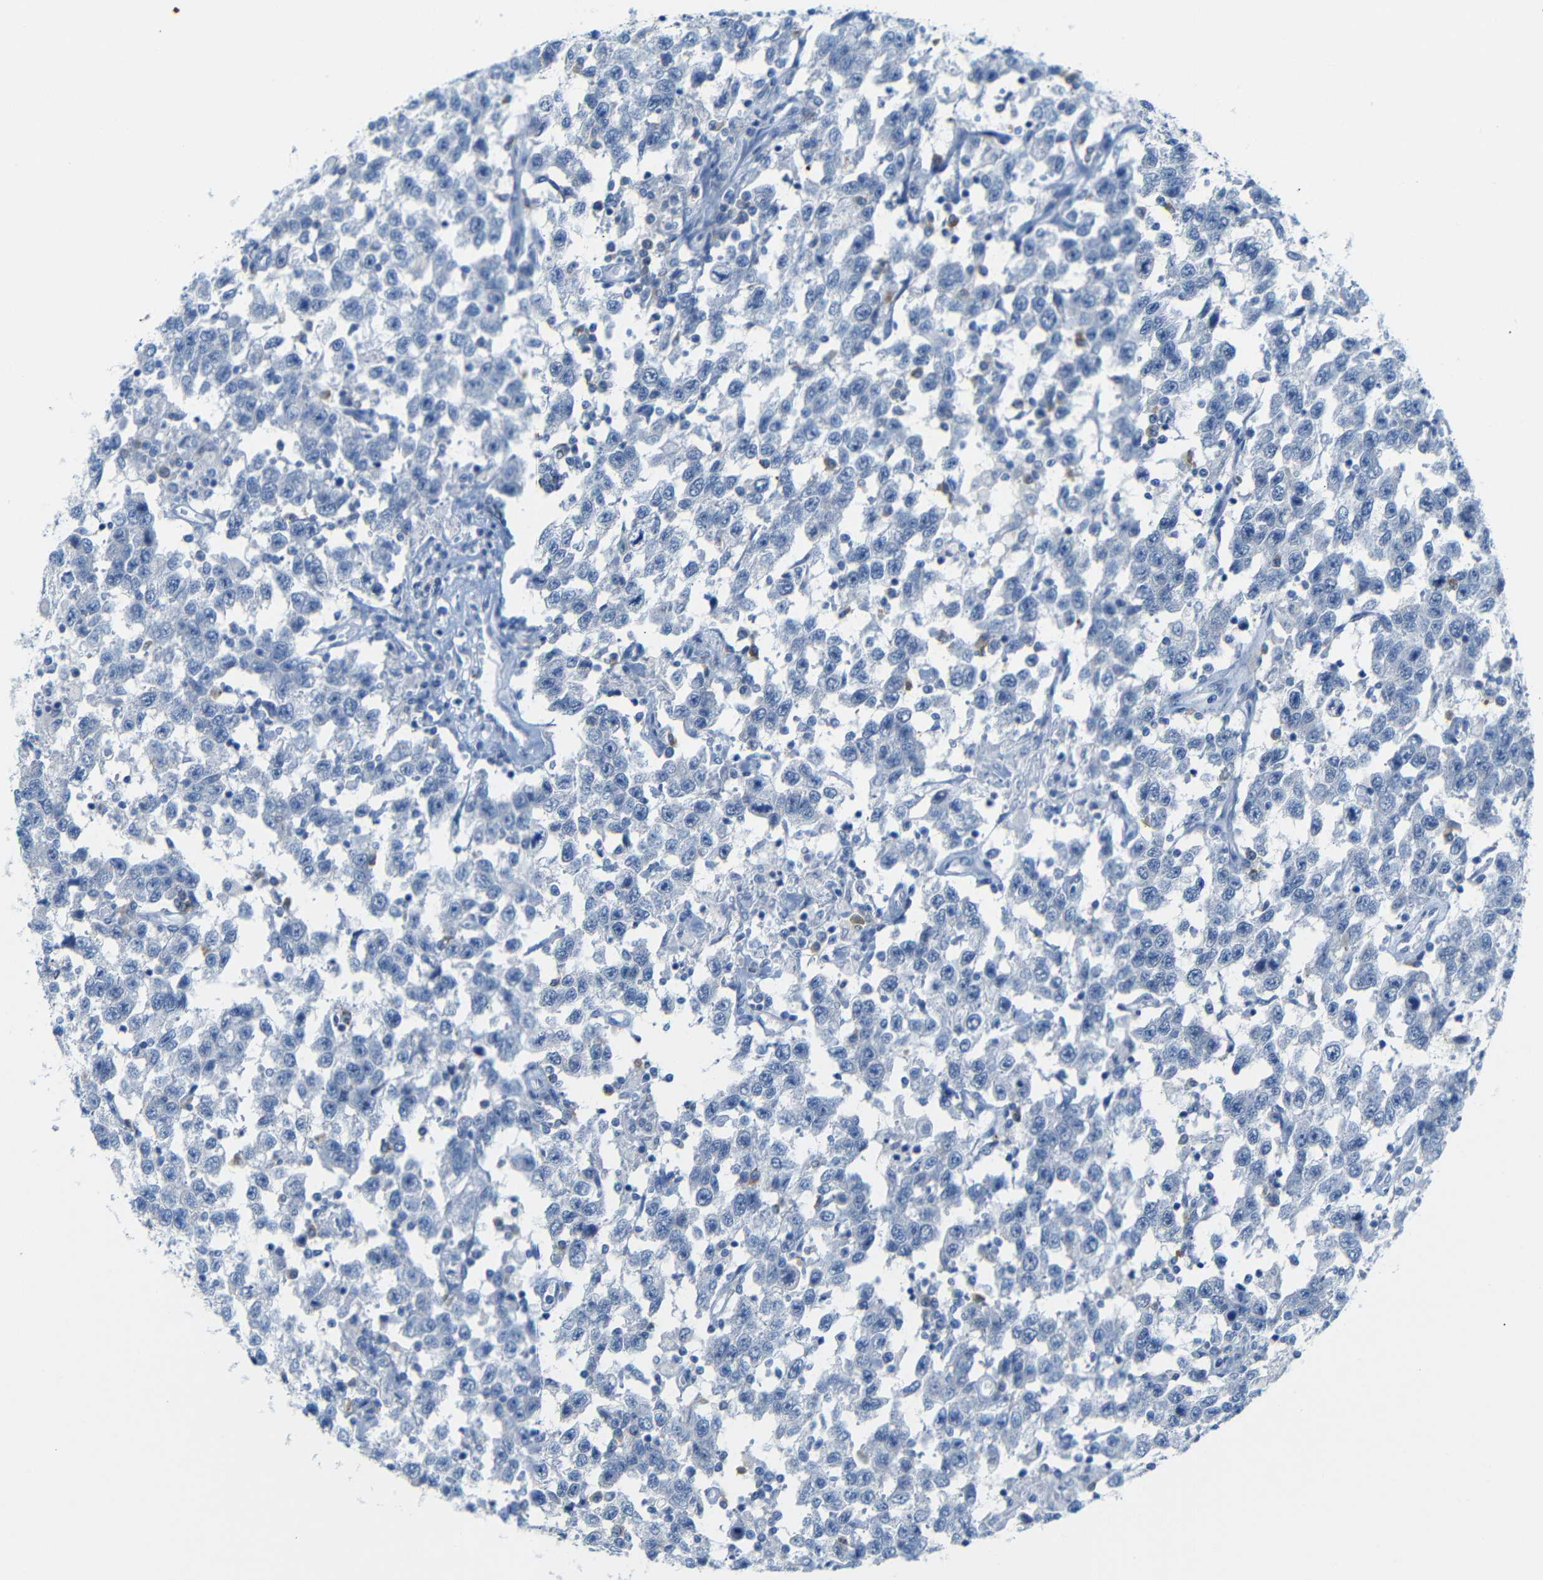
{"staining": {"intensity": "negative", "quantity": "none", "location": "none"}, "tissue": "testis cancer", "cell_type": "Tumor cells", "image_type": "cancer", "snomed": [{"axis": "morphology", "description": "Seminoma, NOS"}, {"axis": "topography", "description": "Testis"}], "caption": "The histopathology image displays no significant positivity in tumor cells of testis cancer (seminoma).", "gene": "FCRL1", "patient": {"sex": "male", "age": 41}}